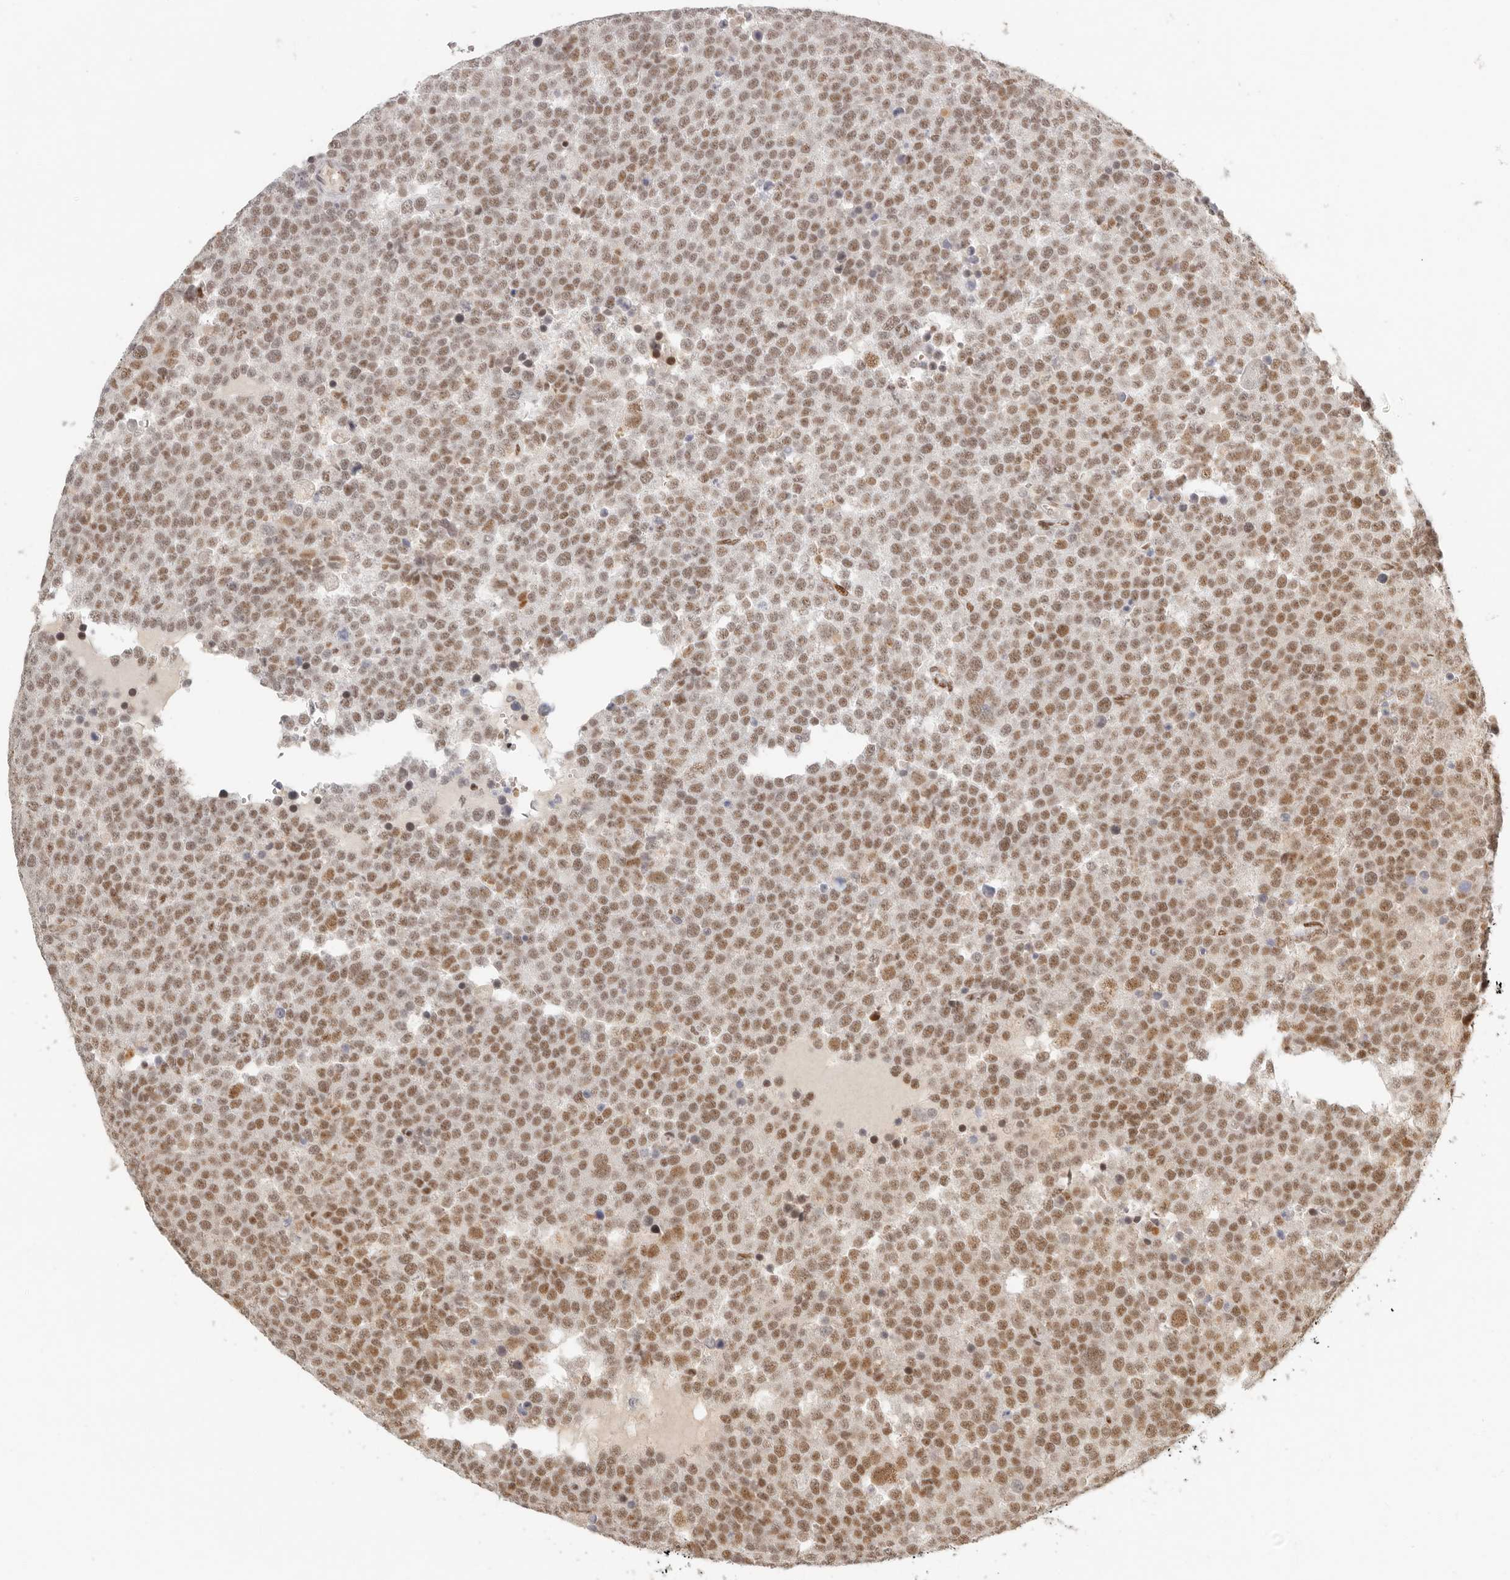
{"staining": {"intensity": "moderate", "quantity": ">75%", "location": "nuclear"}, "tissue": "testis cancer", "cell_type": "Tumor cells", "image_type": "cancer", "snomed": [{"axis": "morphology", "description": "Seminoma, NOS"}, {"axis": "topography", "description": "Testis"}], "caption": "Immunohistochemical staining of human testis cancer shows moderate nuclear protein staining in about >75% of tumor cells. The staining is performed using DAB (3,3'-diaminobenzidine) brown chromogen to label protein expression. The nuclei are counter-stained blue using hematoxylin.", "gene": "GABPA", "patient": {"sex": "male", "age": 71}}